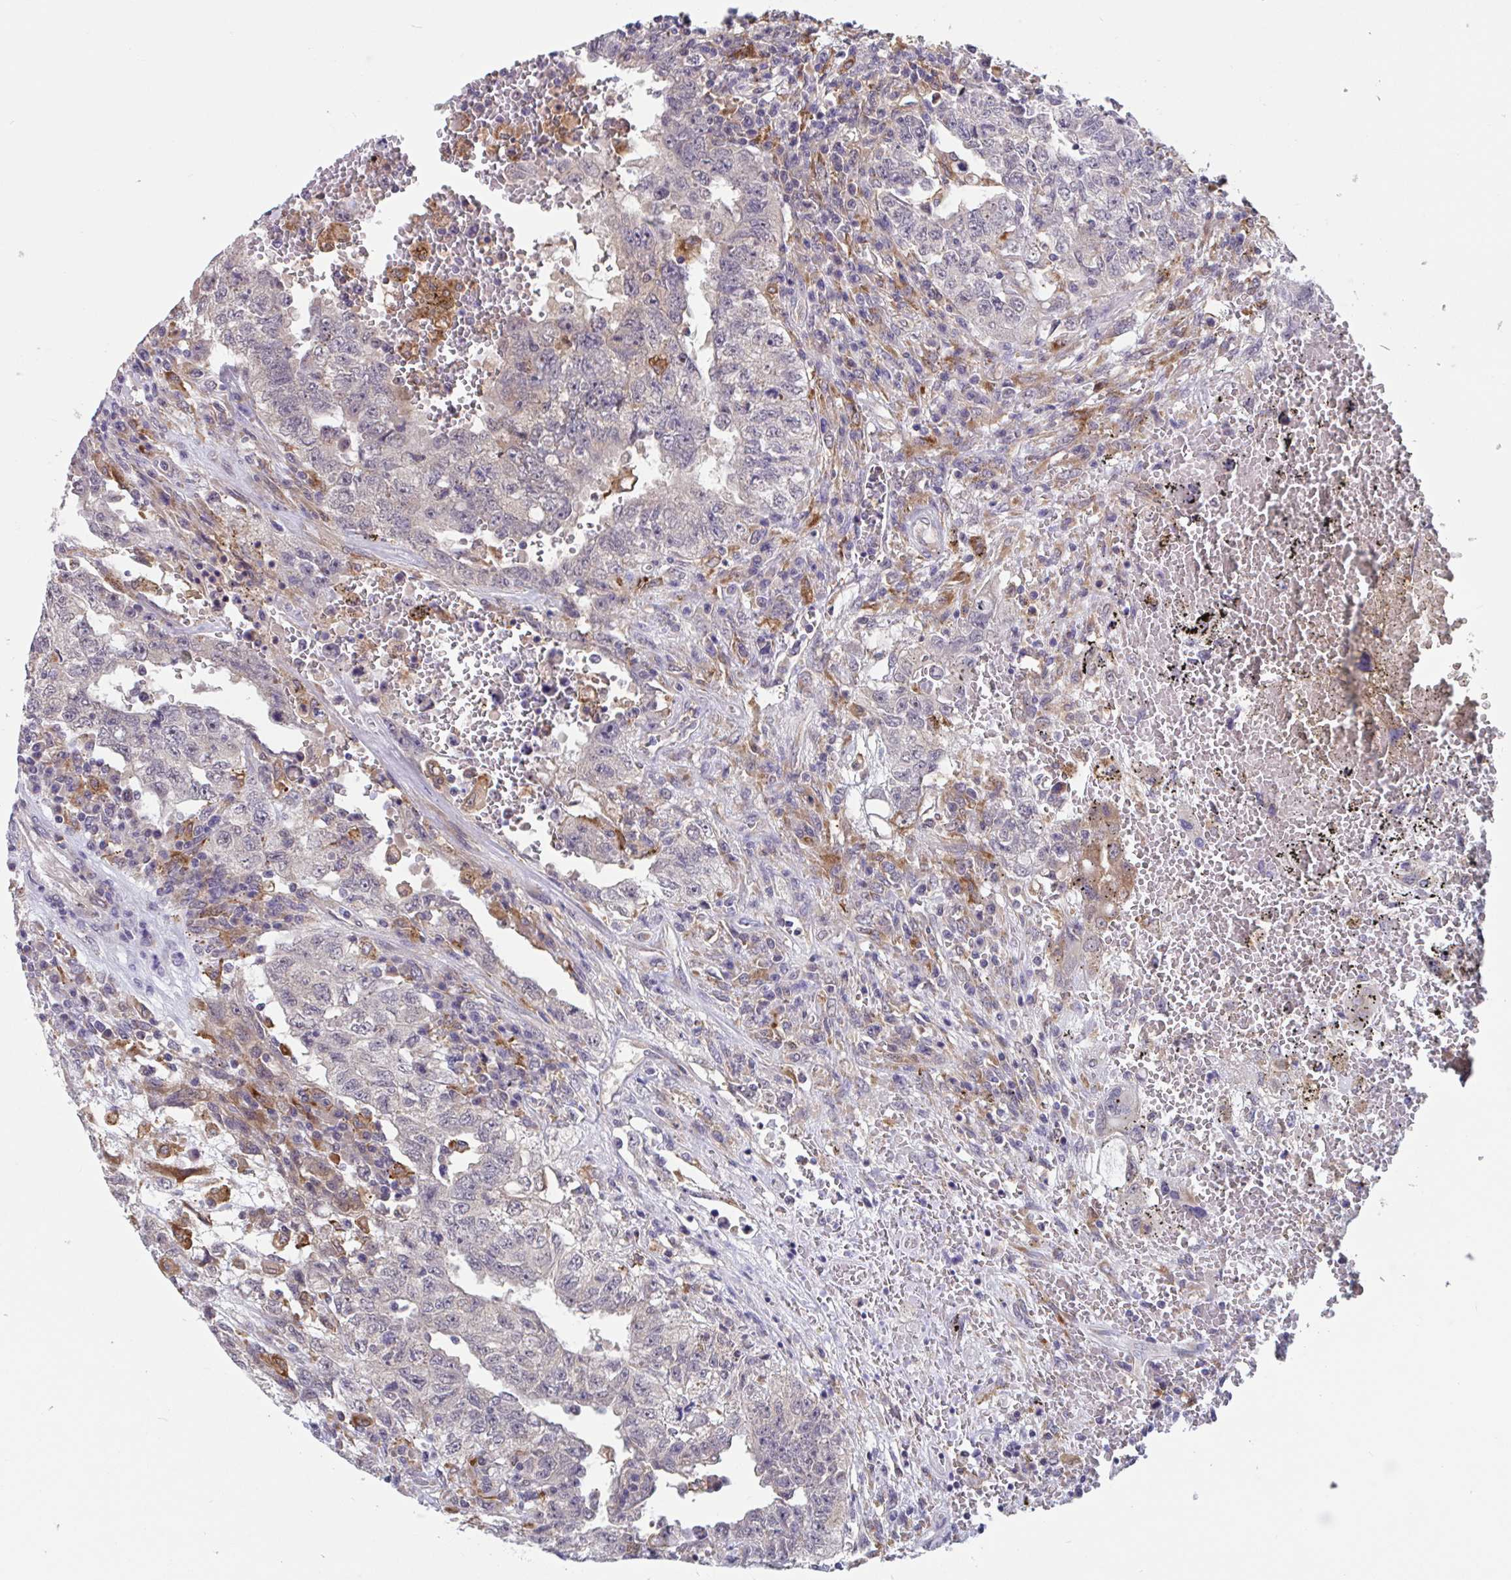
{"staining": {"intensity": "moderate", "quantity": "25%-75%", "location": "cytoplasmic/membranous"}, "tissue": "testis cancer", "cell_type": "Tumor cells", "image_type": "cancer", "snomed": [{"axis": "morphology", "description": "Carcinoma, Embryonal, NOS"}, {"axis": "topography", "description": "Testis"}], "caption": "Moderate cytoplasmic/membranous staining for a protein is seen in approximately 25%-75% of tumor cells of testis embryonal carcinoma using immunohistochemistry (IHC).", "gene": "SNX8", "patient": {"sex": "male", "age": 26}}